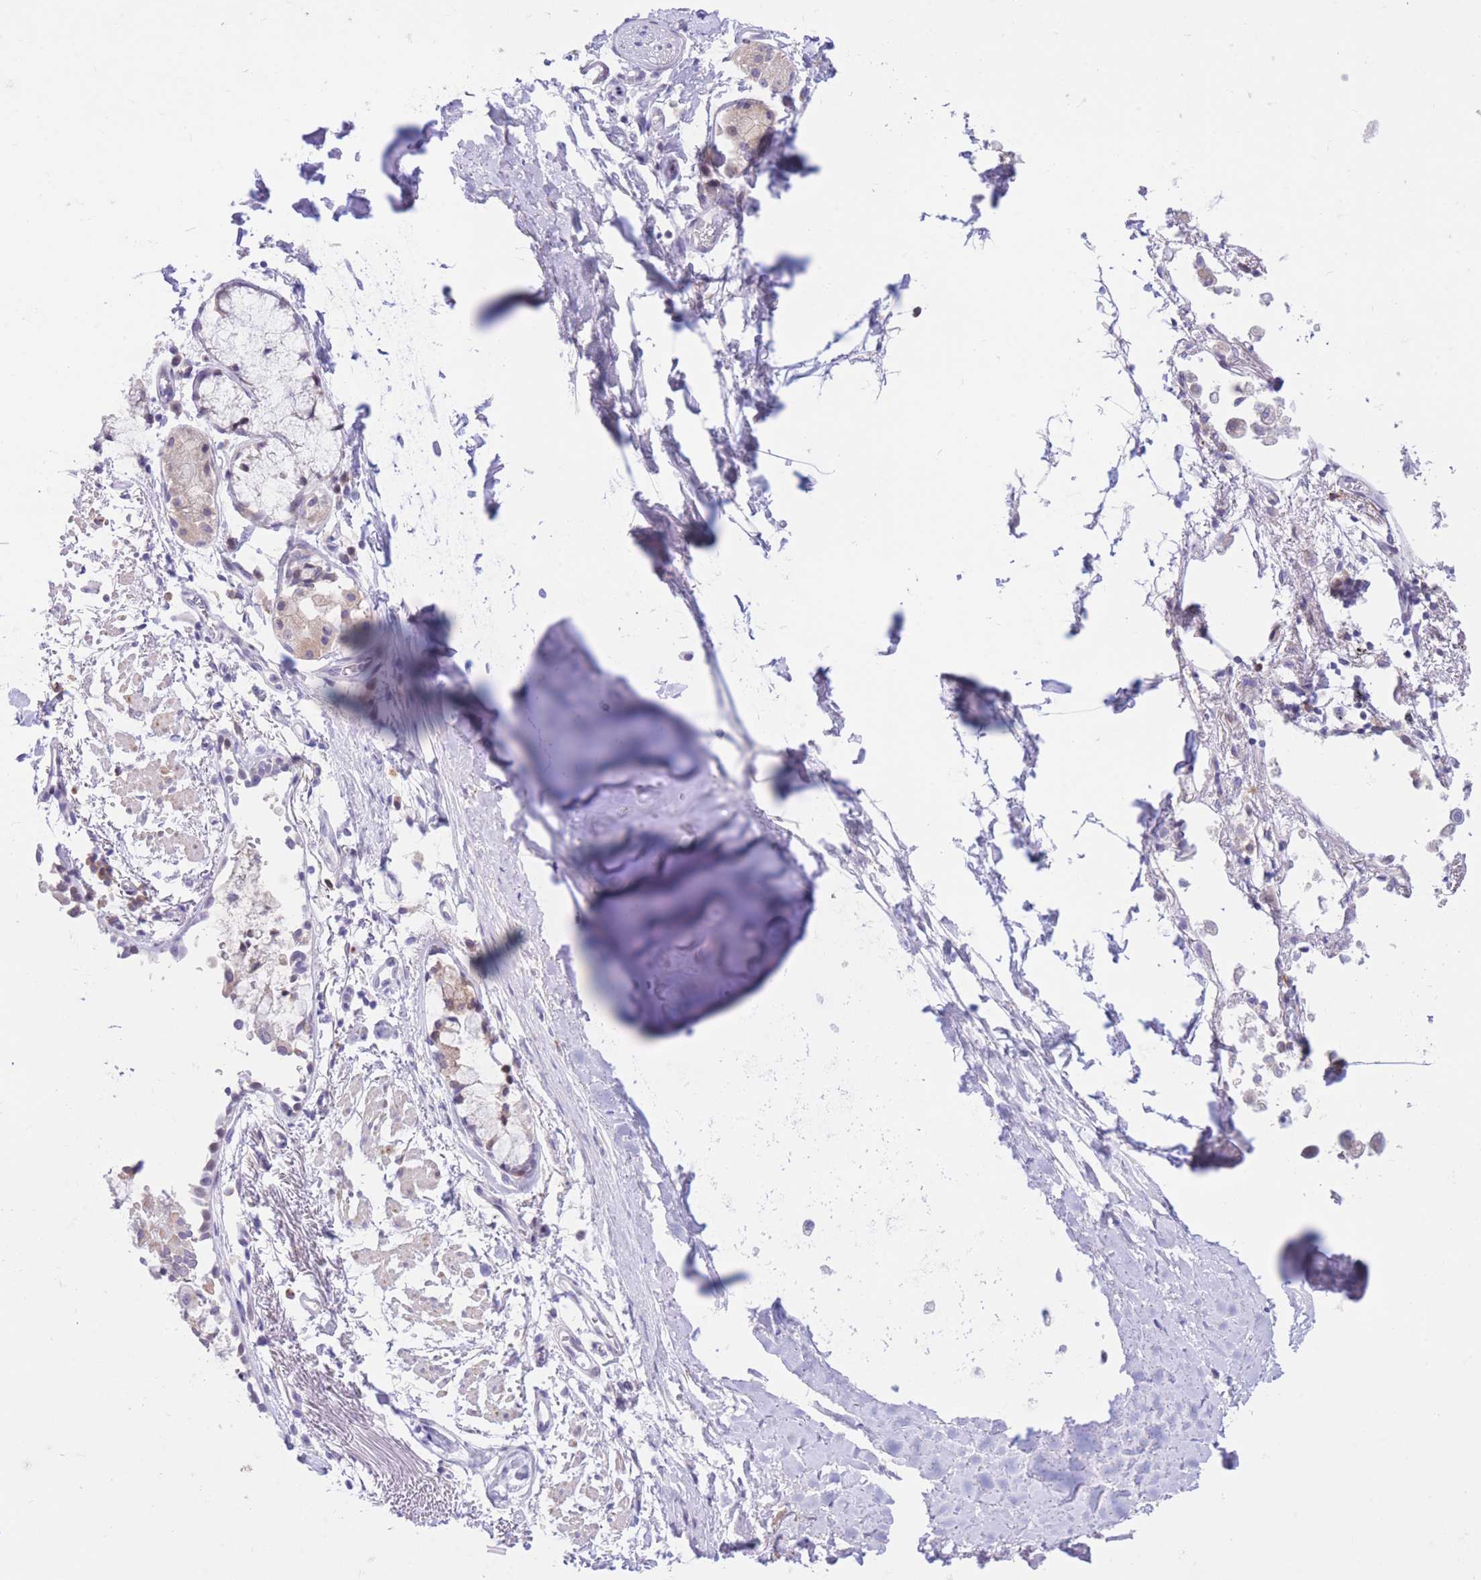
{"staining": {"intensity": "negative", "quantity": "none", "location": "none"}, "tissue": "adipose tissue", "cell_type": "Adipocytes", "image_type": "normal", "snomed": [{"axis": "morphology", "description": "Normal tissue, NOS"}, {"axis": "topography", "description": "Cartilage tissue"}], "caption": "High power microscopy histopathology image of an immunohistochemistry image of benign adipose tissue, revealing no significant expression in adipocytes. (DAB IHC with hematoxylin counter stain).", "gene": "RPL39L", "patient": {"sex": "male", "age": 73}}